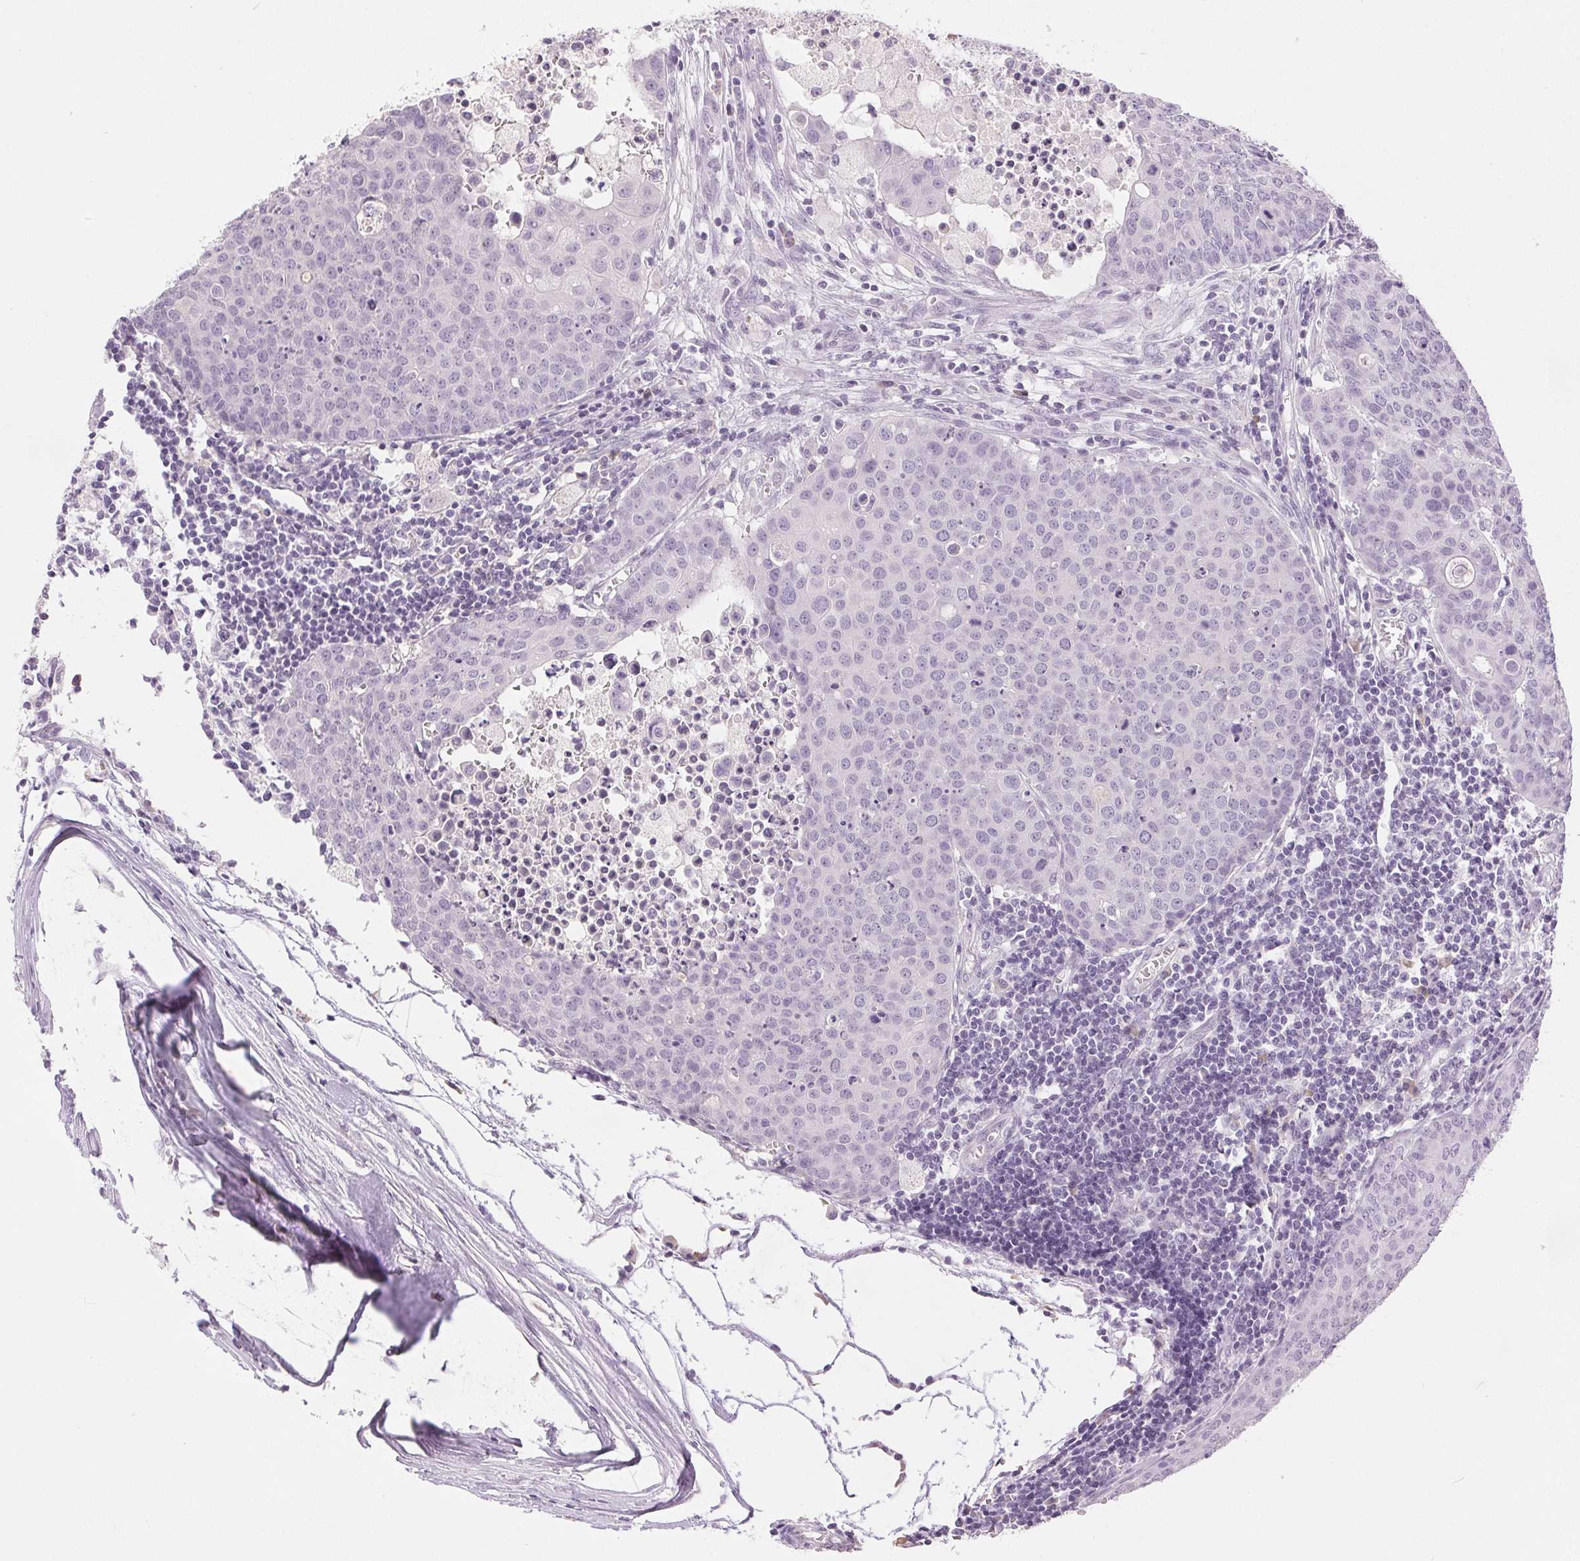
{"staining": {"intensity": "negative", "quantity": "none", "location": "none"}, "tissue": "carcinoid", "cell_type": "Tumor cells", "image_type": "cancer", "snomed": [{"axis": "morphology", "description": "Carcinoid, malignant, NOS"}, {"axis": "topography", "description": "Colon"}], "caption": "A high-resolution micrograph shows immunohistochemistry staining of carcinoid, which demonstrates no significant positivity in tumor cells.", "gene": "DSG3", "patient": {"sex": "male", "age": 81}}